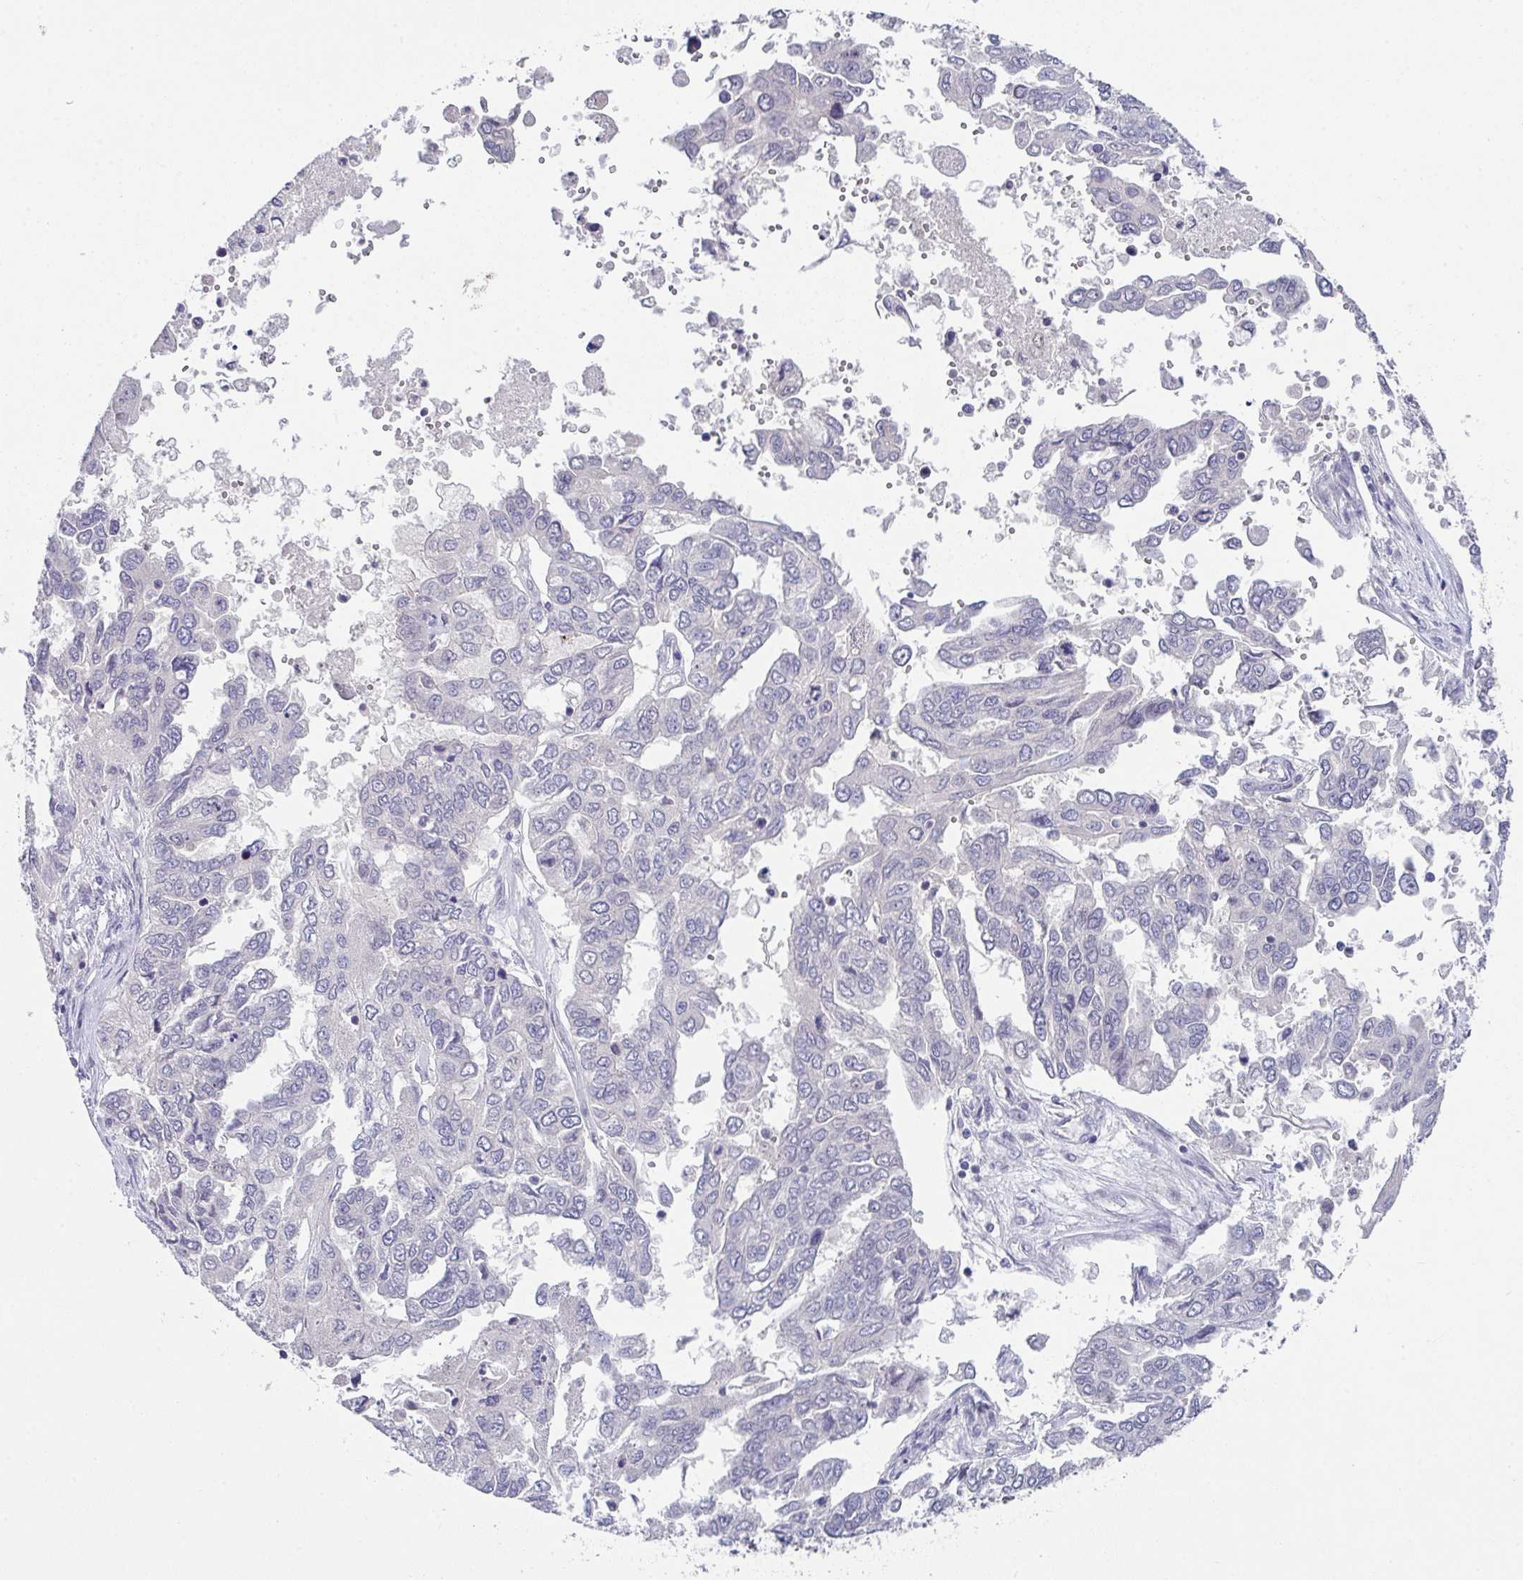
{"staining": {"intensity": "negative", "quantity": "none", "location": "none"}, "tissue": "ovarian cancer", "cell_type": "Tumor cells", "image_type": "cancer", "snomed": [{"axis": "morphology", "description": "Cystadenocarcinoma, serous, NOS"}, {"axis": "topography", "description": "Ovary"}], "caption": "Histopathology image shows no significant protein expression in tumor cells of ovarian cancer (serous cystadenocarcinoma). The staining is performed using DAB (3,3'-diaminobenzidine) brown chromogen with nuclei counter-stained in using hematoxylin.", "gene": "GLTPD2", "patient": {"sex": "female", "age": 53}}